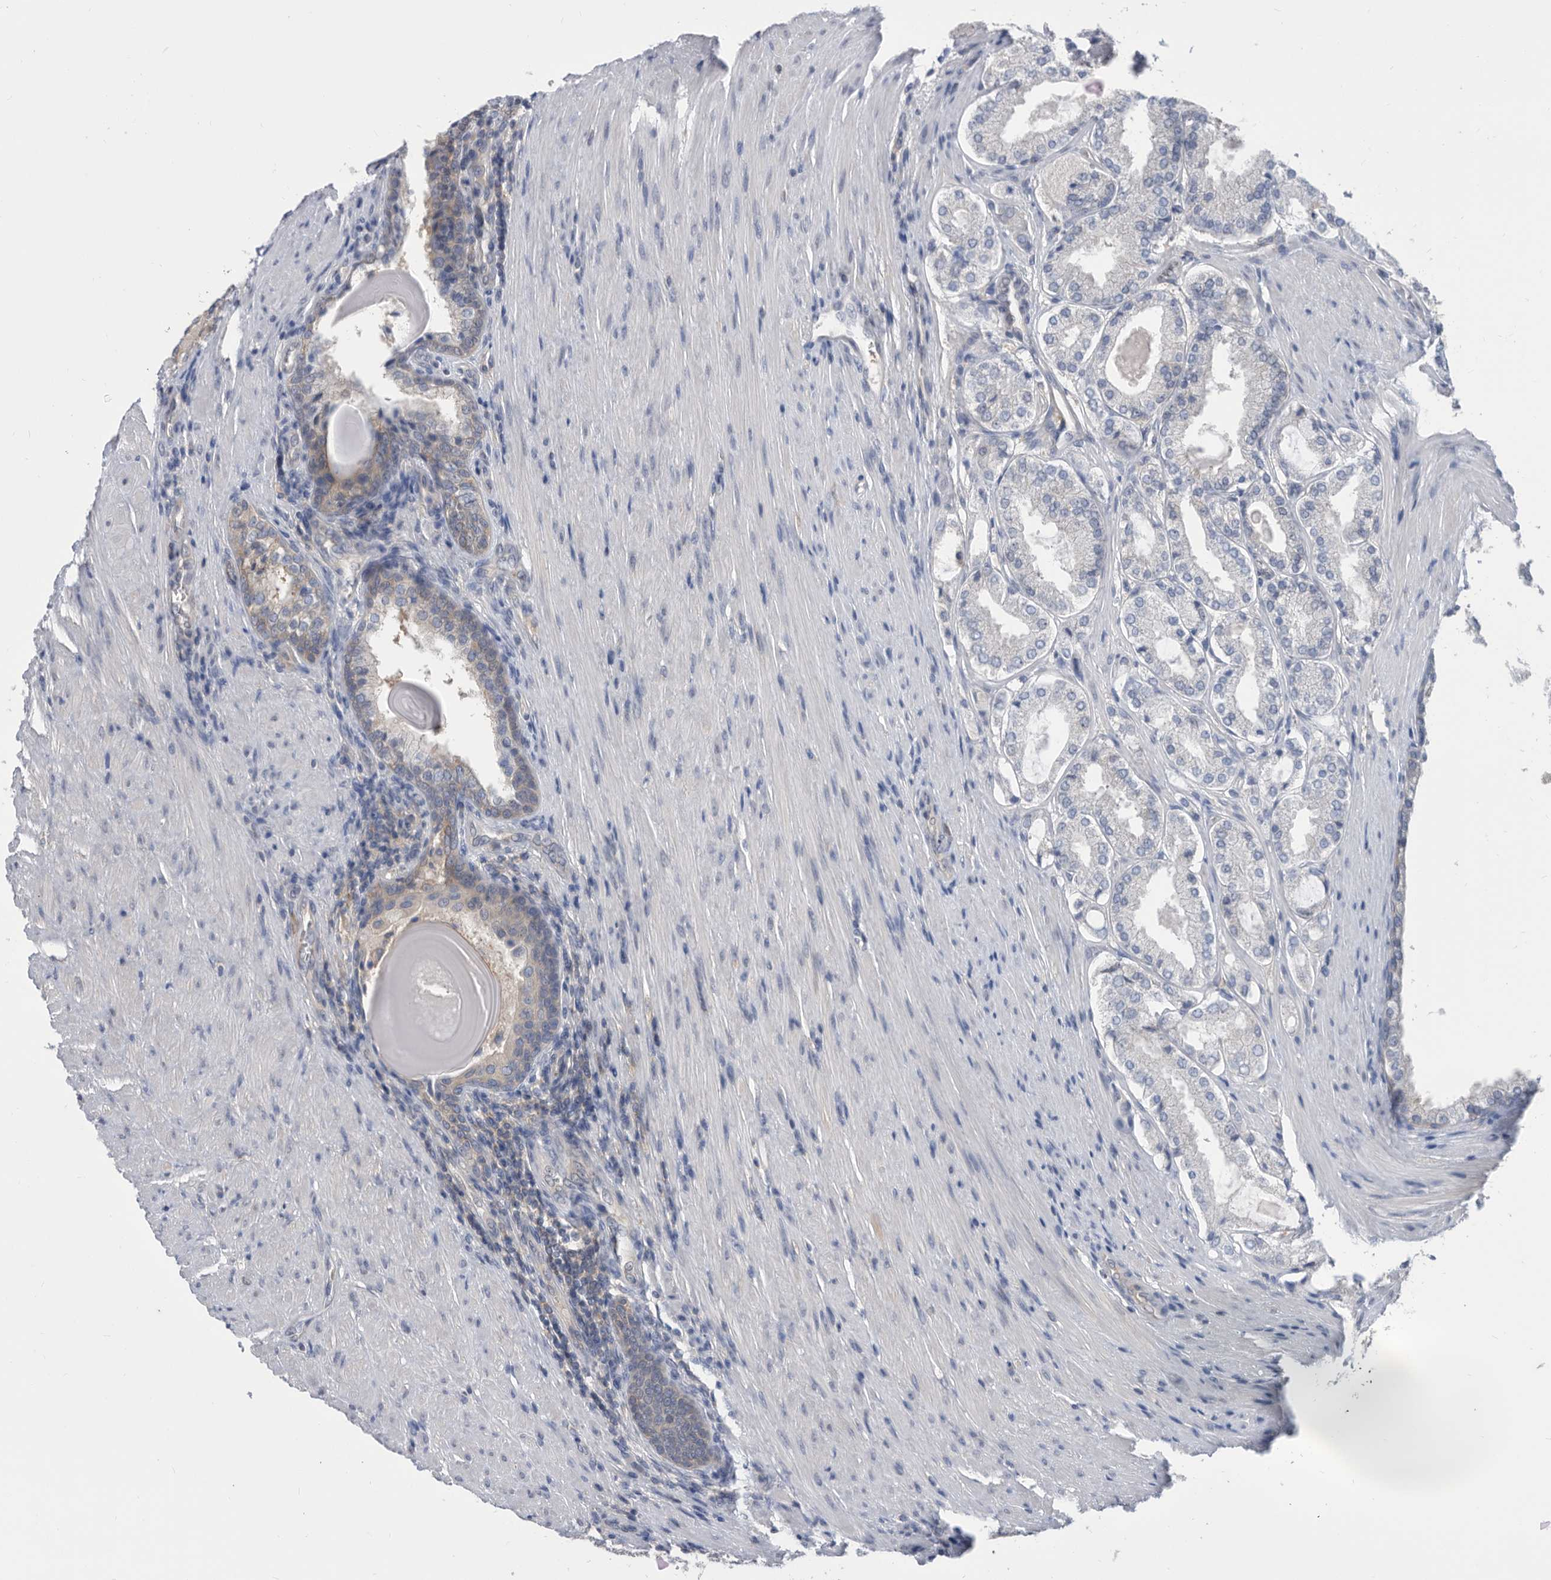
{"staining": {"intensity": "negative", "quantity": "none", "location": "none"}, "tissue": "prostate cancer", "cell_type": "Tumor cells", "image_type": "cancer", "snomed": [{"axis": "morphology", "description": "Adenocarcinoma, High grade"}, {"axis": "topography", "description": "Prostate"}], "caption": "Histopathology image shows no significant protein staining in tumor cells of high-grade adenocarcinoma (prostate).", "gene": "CCT4", "patient": {"sex": "male", "age": 60}}